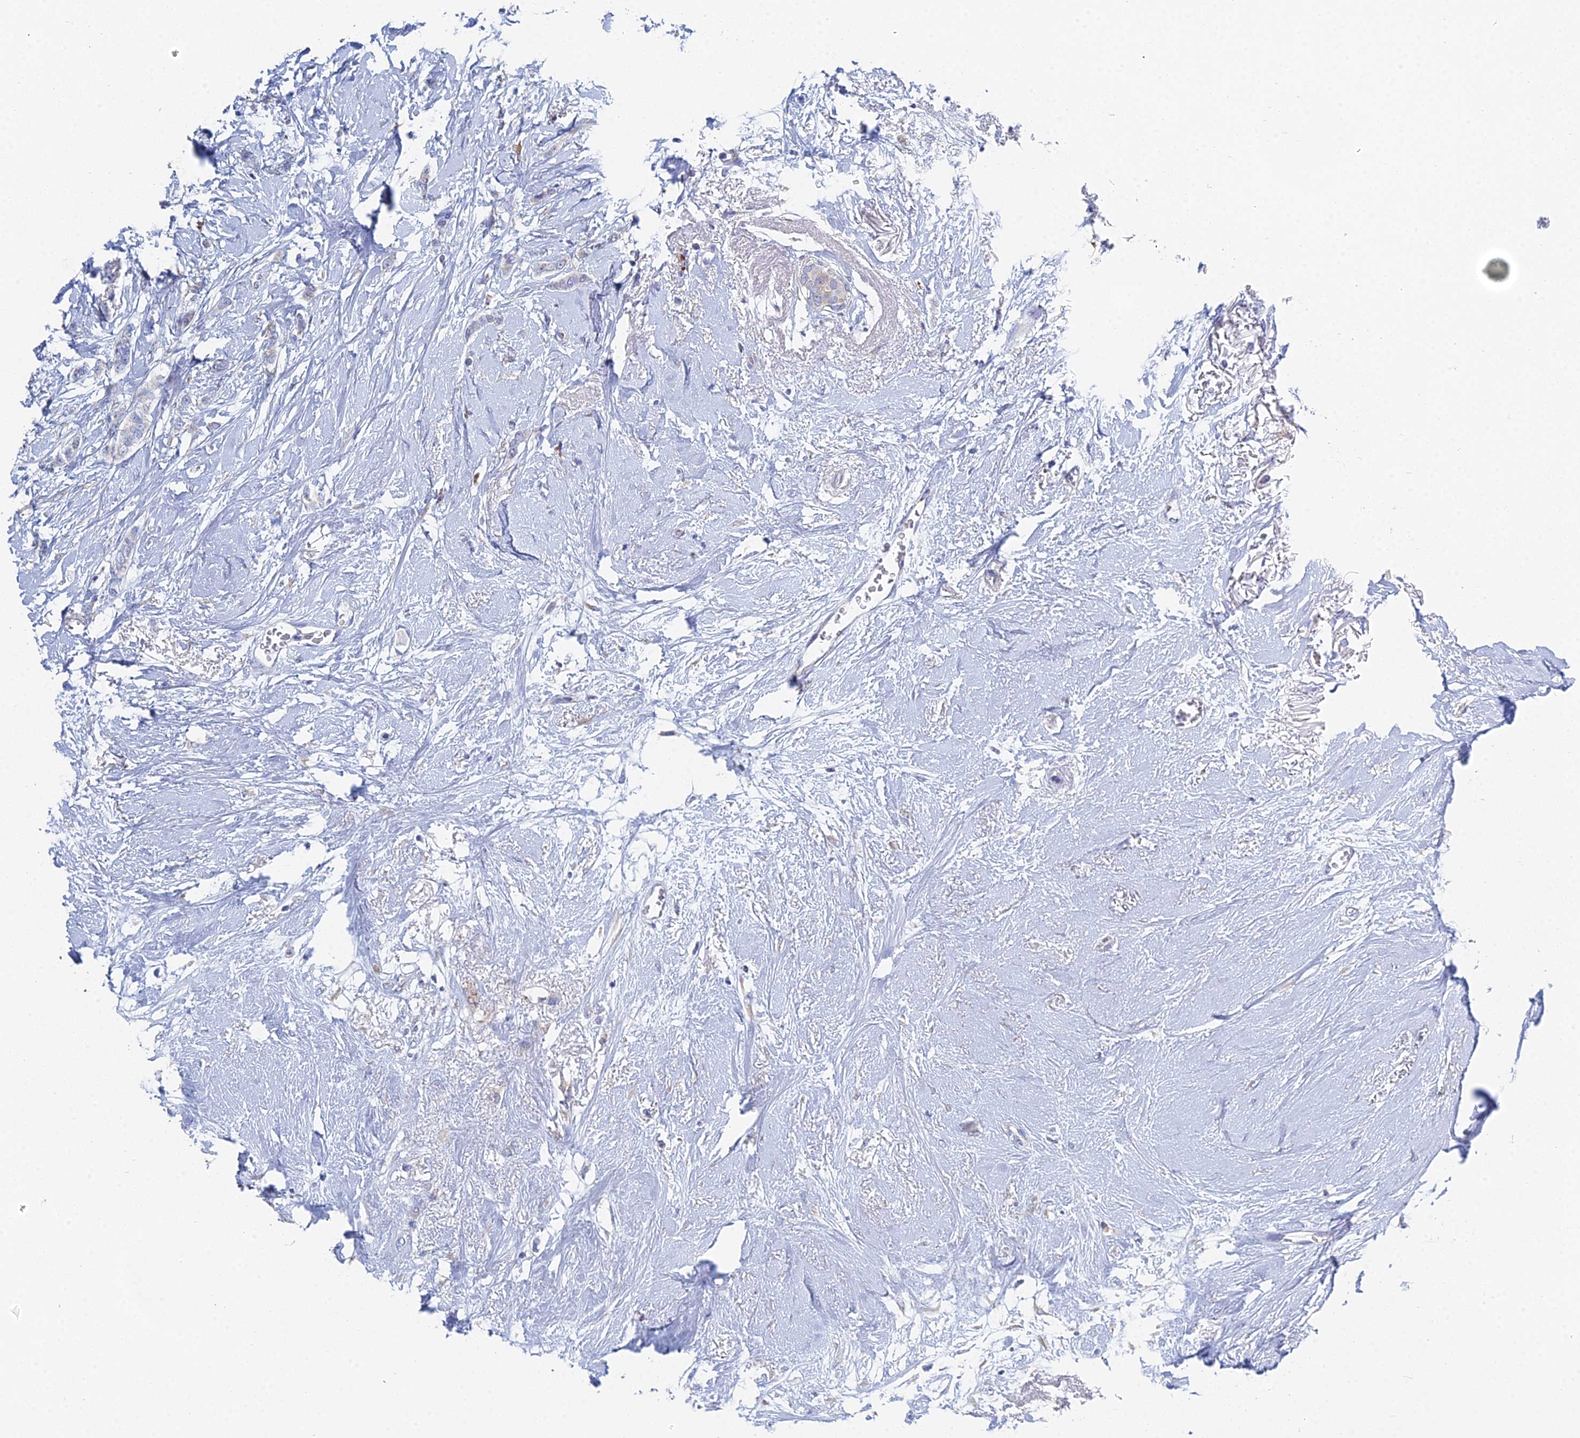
{"staining": {"intensity": "negative", "quantity": "none", "location": "none"}, "tissue": "breast cancer", "cell_type": "Tumor cells", "image_type": "cancer", "snomed": [{"axis": "morphology", "description": "Duct carcinoma"}, {"axis": "topography", "description": "Breast"}], "caption": "Human breast cancer (infiltrating ductal carcinoma) stained for a protein using immunohistochemistry displays no positivity in tumor cells.", "gene": "CRACR2B", "patient": {"sex": "female", "age": 72}}